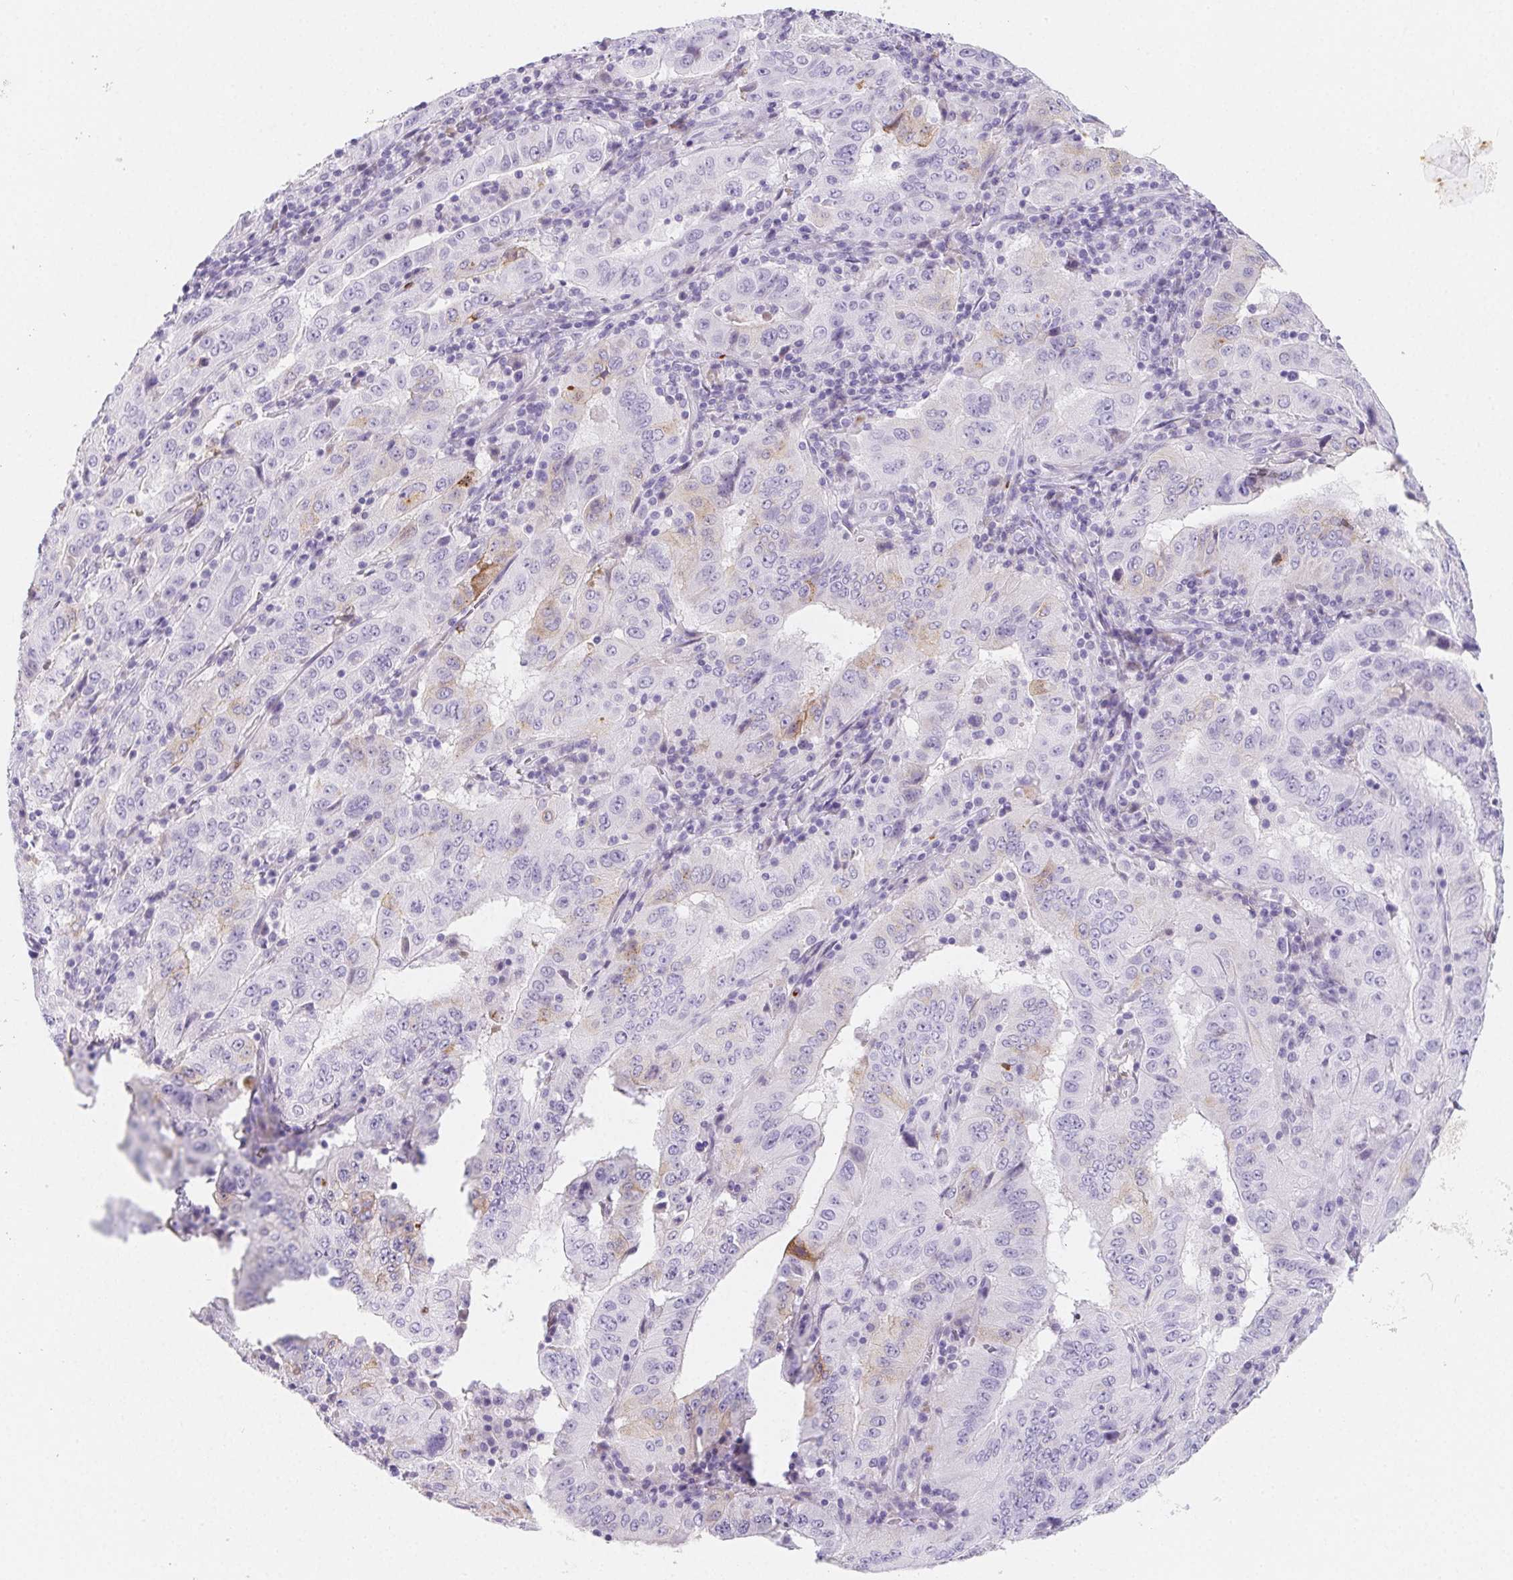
{"staining": {"intensity": "weak", "quantity": "<25%", "location": "cytoplasmic/membranous"}, "tissue": "pancreatic cancer", "cell_type": "Tumor cells", "image_type": "cancer", "snomed": [{"axis": "morphology", "description": "Adenocarcinoma, NOS"}, {"axis": "topography", "description": "Pancreas"}], "caption": "Immunohistochemical staining of adenocarcinoma (pancreatic) demonstrates no significant staining in tumor cells.", "gene": "ITIH2", "patient": {"sex": "male", "age": 63}}